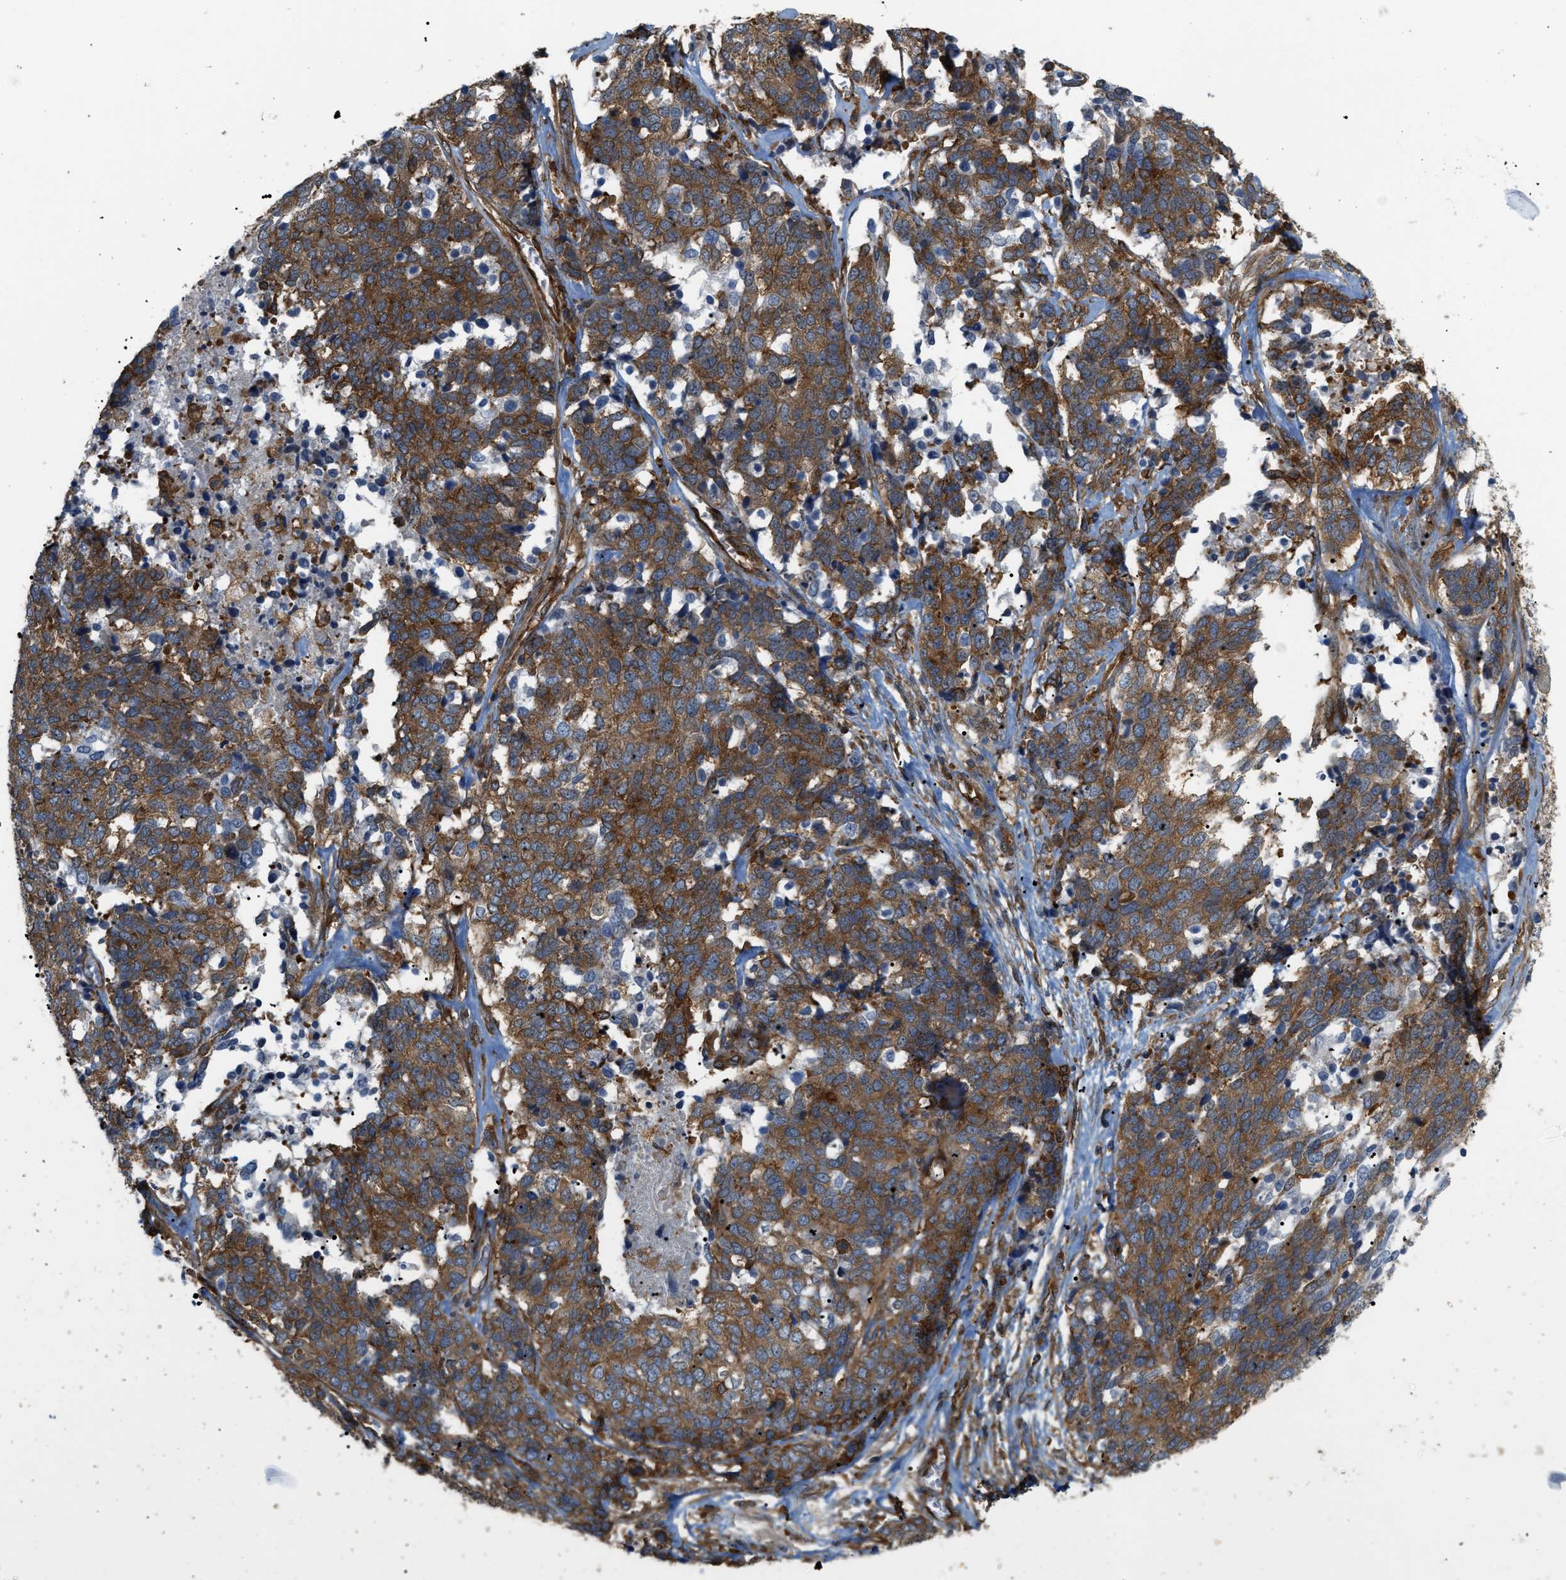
{"staining": {"intensity": "strong", "quantity": ">75%", "location": "cytoplasmic/membranous"}, "tissue": "ovarian cancer", "cell_type": "Tumor cells", "image_type": "cancer", "snomed": [{"axis": "morphology", "description": "Cystadenocarcinoma, serous, NOS"}, {"axis": "topography", "description": "Ovary"}], "caption": "Brown immunohistochemical staining in human ovarian cancer shows strong cytoplasmic/membranous staining in approximately >75% of tumor cells. (DAB (3,3'-diaminobenzidine) IHC with brightfield microscopy, high magnification).", "gene": "PICALM", "patient": {"sex": "female", "age": 44}}